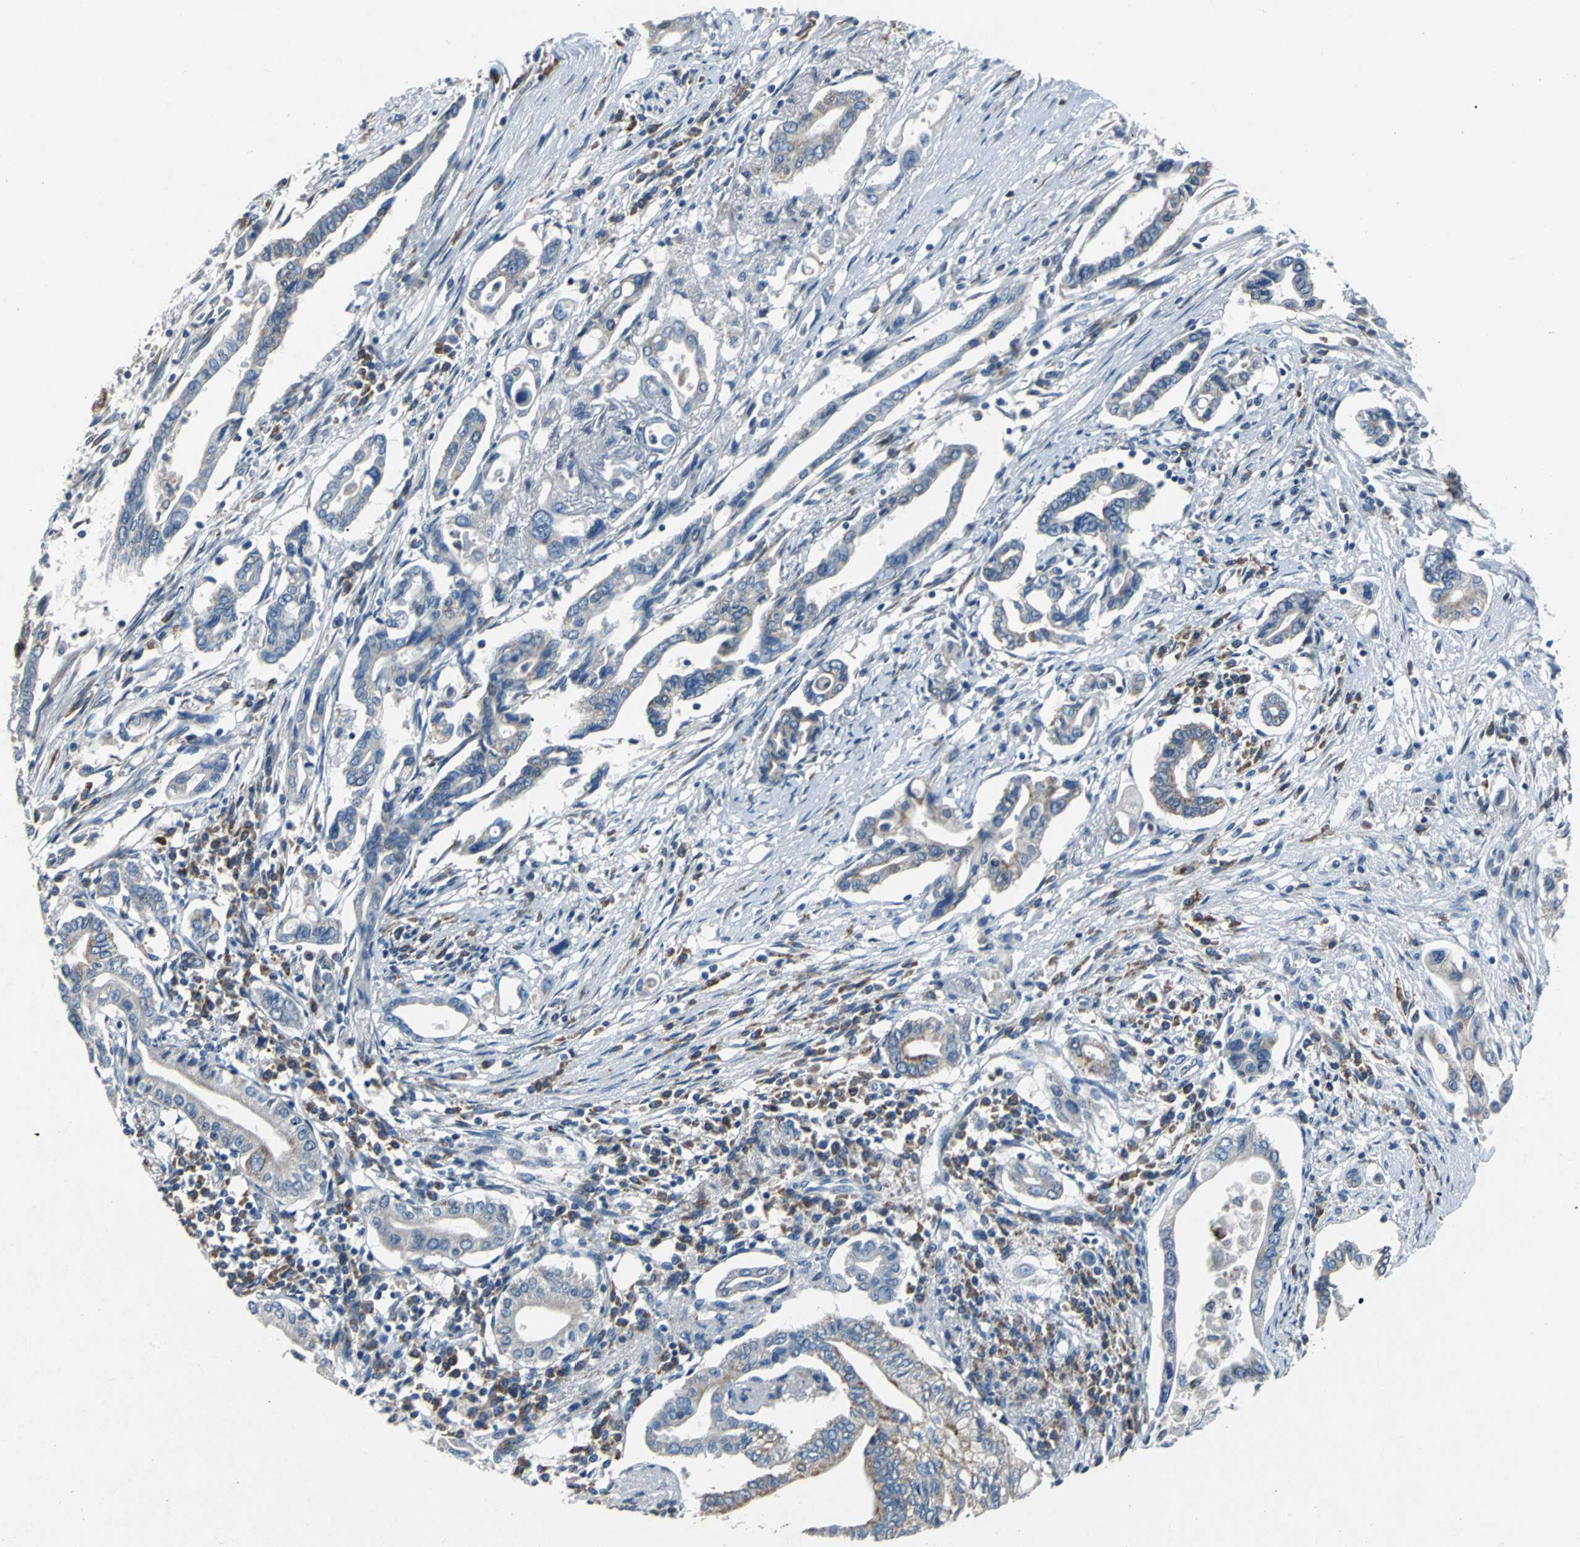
{"staining": {"intensity": "weak", "quantity": "<25%", "location": "cytoplasmic/membranous"}, "tissue": "pancreatic cancer", "cell_type": "Tumor cells", "image_type": "cancer", "snomed": [{"axis": "morphology", "description": "Adenocarcinoma, NOS"}, {"axis": "topography", "description": "Pancreas"}], "caption": "This micrograph is of pancreatic adenocarcinoma stained with immunohistochemistry (IHC) to label a protein in brown with the nuclei are counter-stained blue. There is no positivity in tumor cells. The staining was performed using DAB to visualize the protein expression in brown, while the nuclei were stained in blue with hematoxylin (Magnification: 20x).", "gene": "EIF5A", "patient": {"sex": "female", "age": 57}}